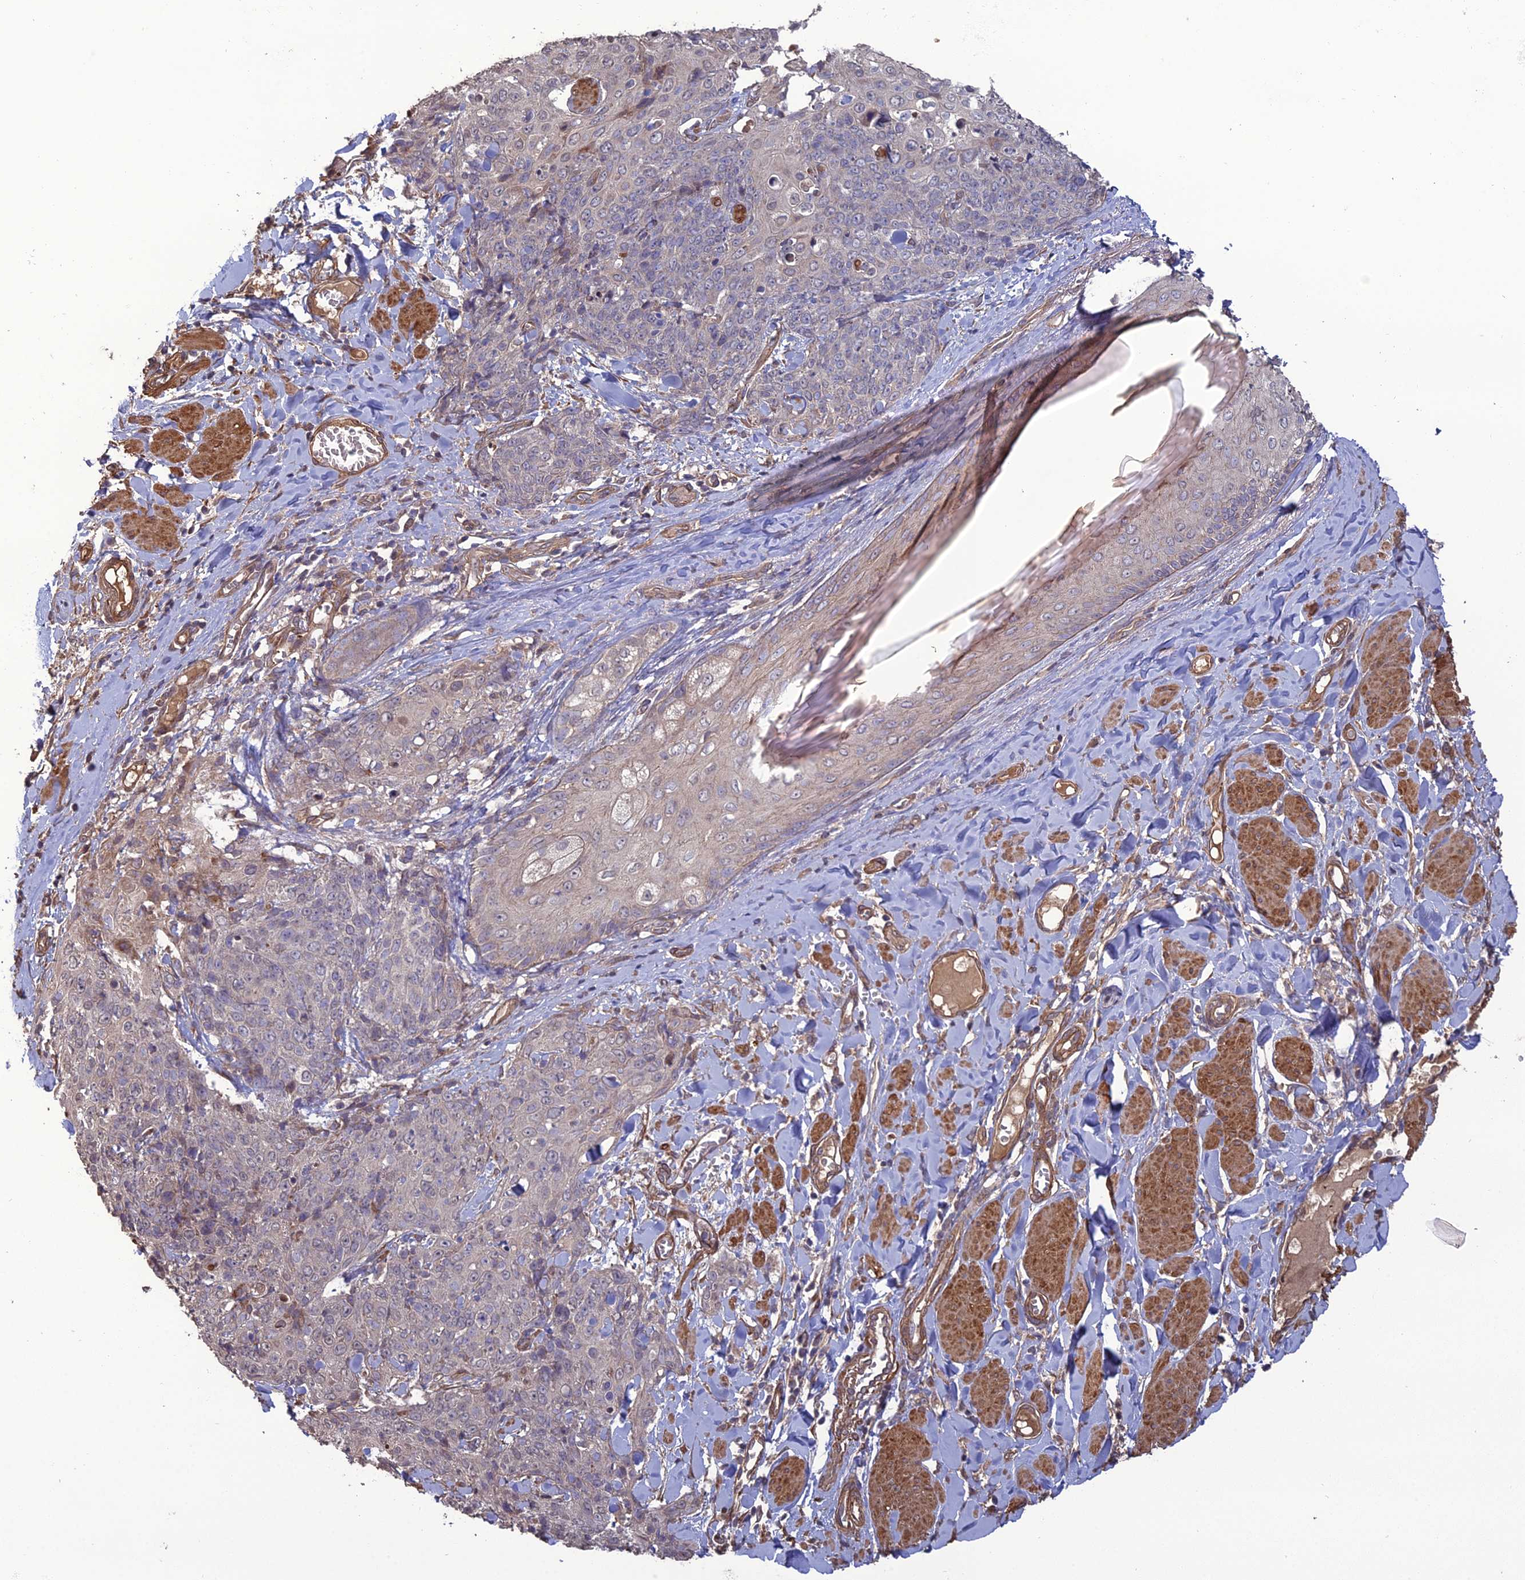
{"staining": {"intensity": "negative", "quantity": "none", "location": "none"}, "tissue": "skin cancer", "cell_type": "Tumor cells", "image_type": "cancer", "snomed": [{"axis": "morphology", "description": "Squamous cell carcinoma, NOS"}, {"axis": "topography", "description": "Skin"}, {"axis": "topography", "description": "Vulva"}], "caption": "Skin cancer (squamous cell carcinoma) was stained to show a protein in brown. There is no significant staining in tumor cells.", "gene": "ATP6V0A2", "patient": {"sex": "female", "age": 85}}